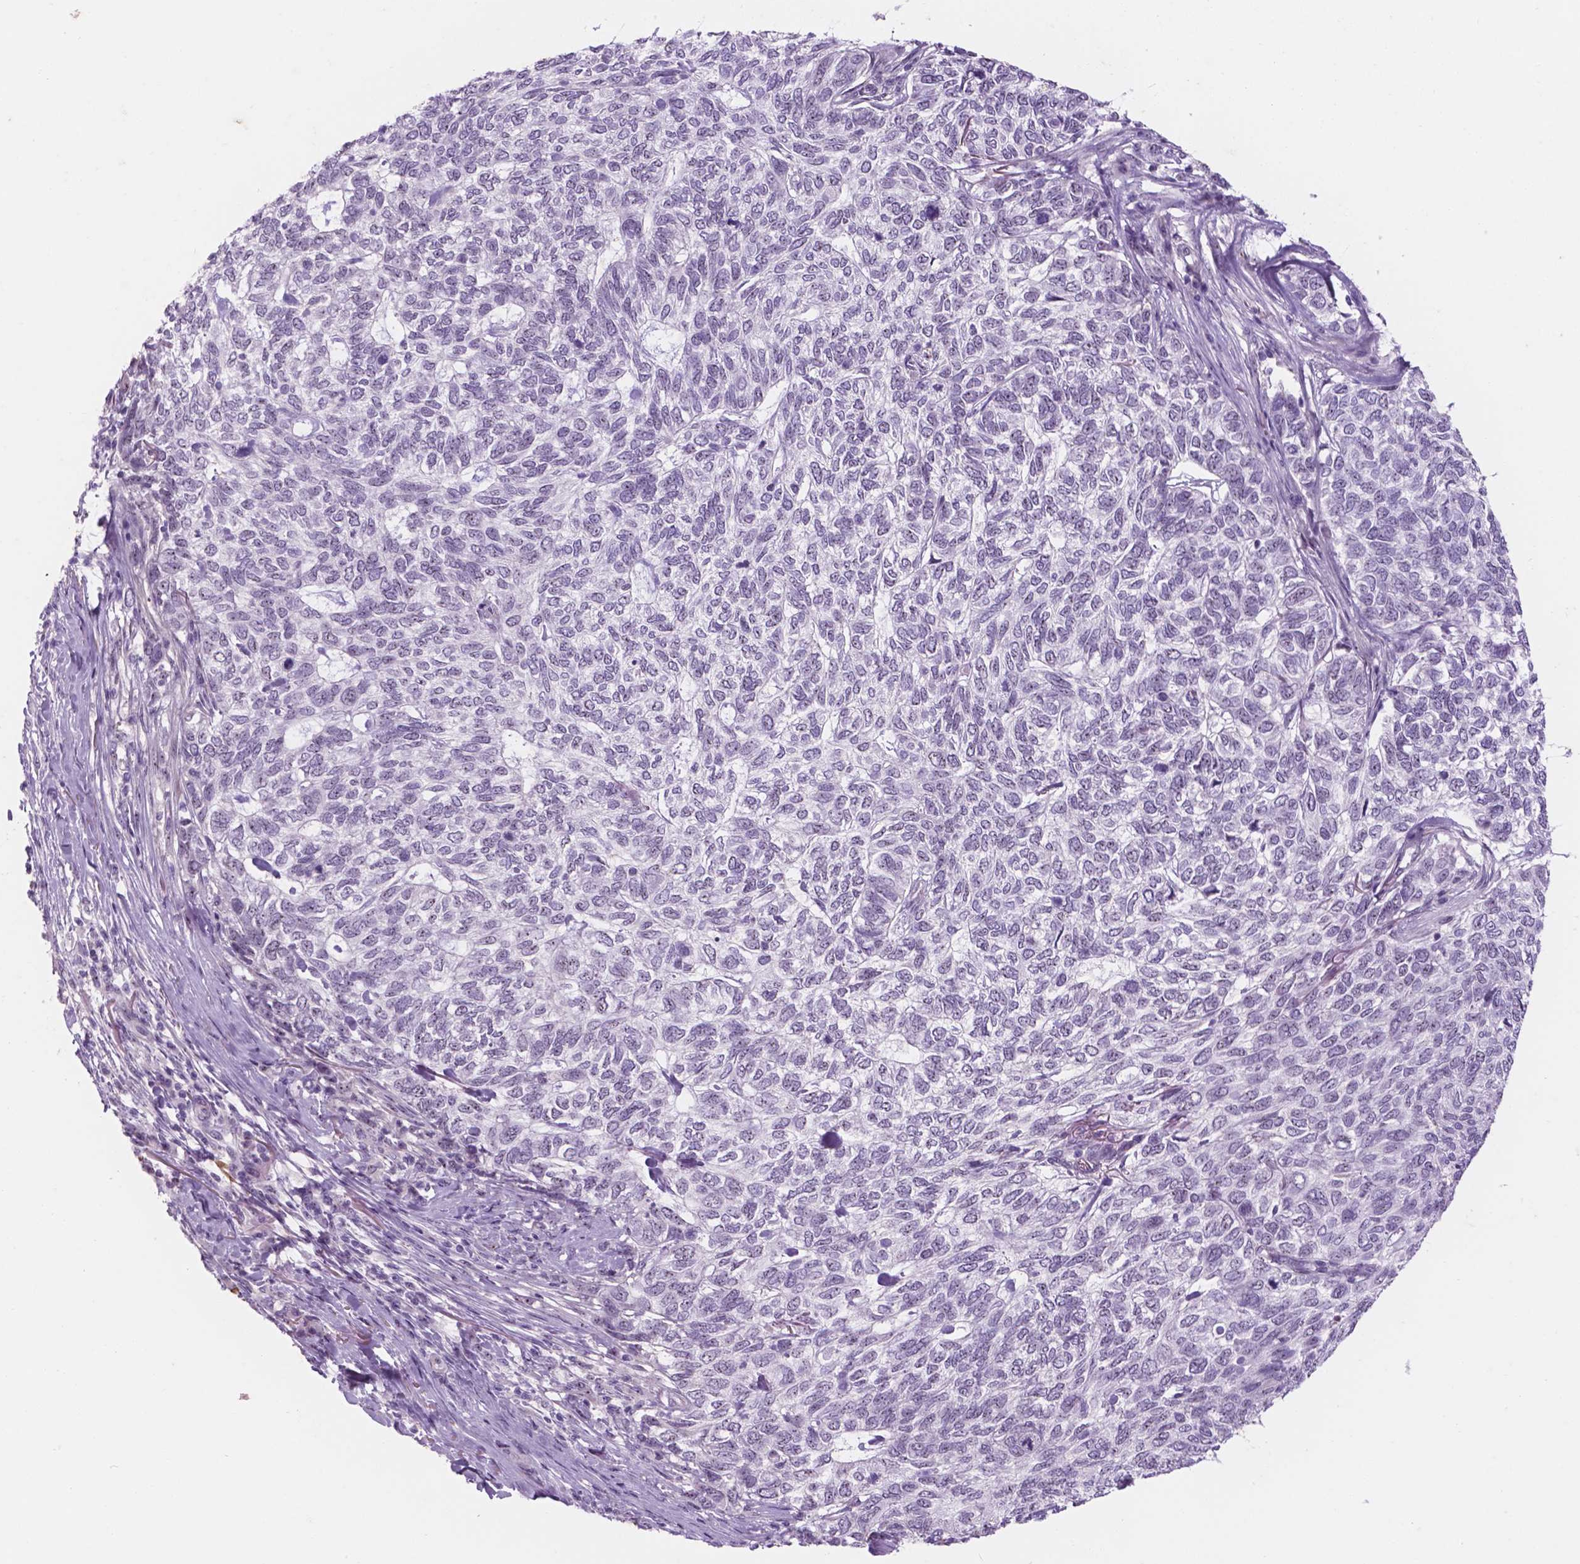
{"staining": {"intensity": "negative", "quantity": "none", "location": "none"}, "tissue": "skin cancer", "cell_type": "Tumor cells", "image_type": "cancer", "snomed": [{"axis": "morphology", "description": "Basal cell carcinoma"}, {"axis": "topography", "description": "Skin"}], "caption": "Basal cell carcinoma (skin) was stained to show a protein in brown. There is no significant expression in tumor cells.", "gene": "ZNF853", "patient": {"sex": "female", "age": 65}}